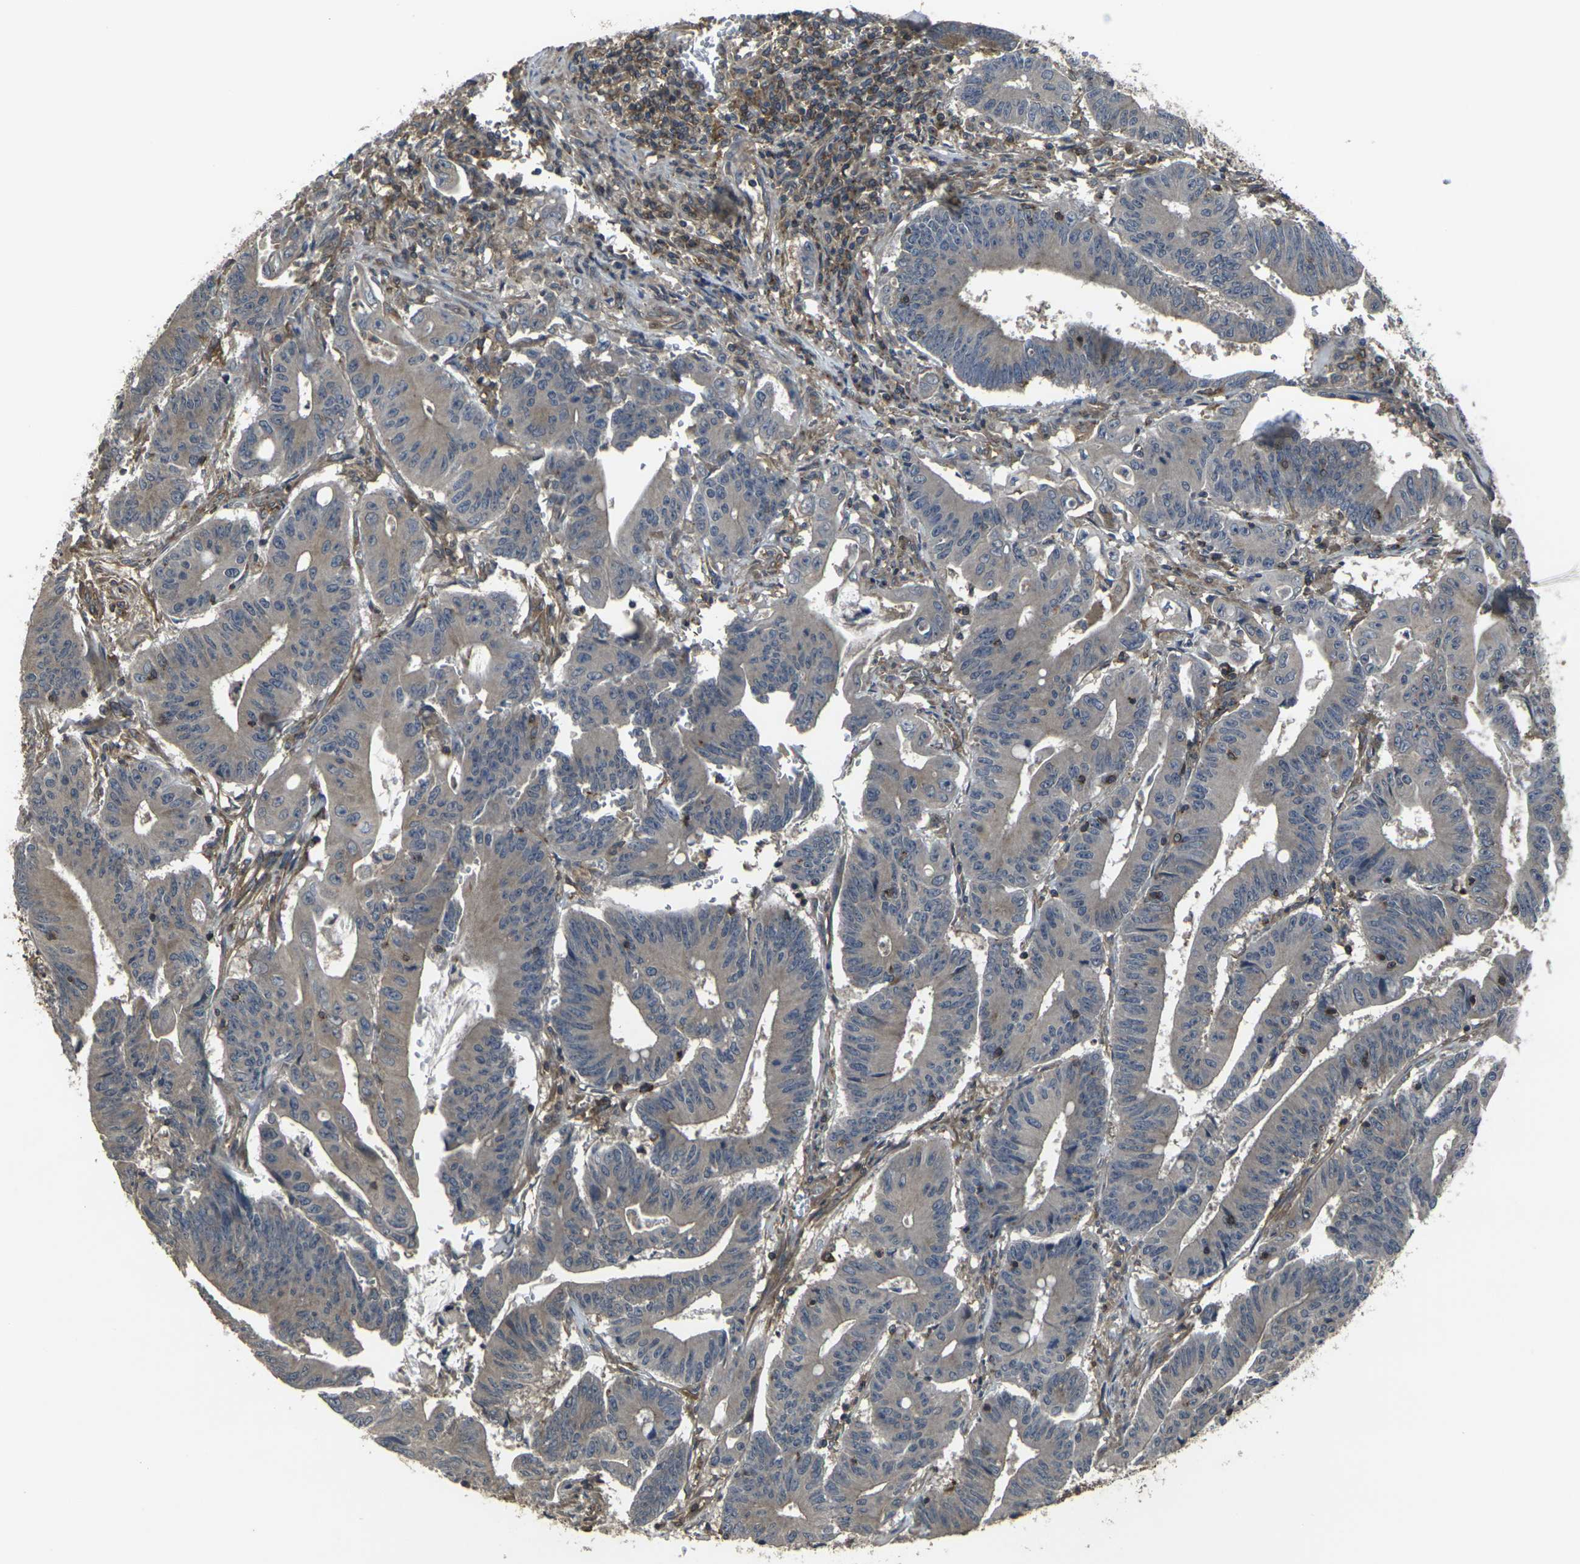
{"staining": {"intensity": "moderate", "quantity": ">75%", "location": "cytoplasmic/membranous"}, "tissue": "colorectal cancer", "cell_type": "Tumor cells", "image_type": "cancer", "snomed": [{"axis": "morphology", "description": "Adenocarcinoma, NOS"}, {"axis": "topography", "description": "Colon"}], "caption": "Tumor cells show moderate cytoplasmic/membranous expression in about >75% of cells in adenocarcinoma (colorectal).", "gene": "PRKACB", "patient": {"sex": "male", "age": 45}}